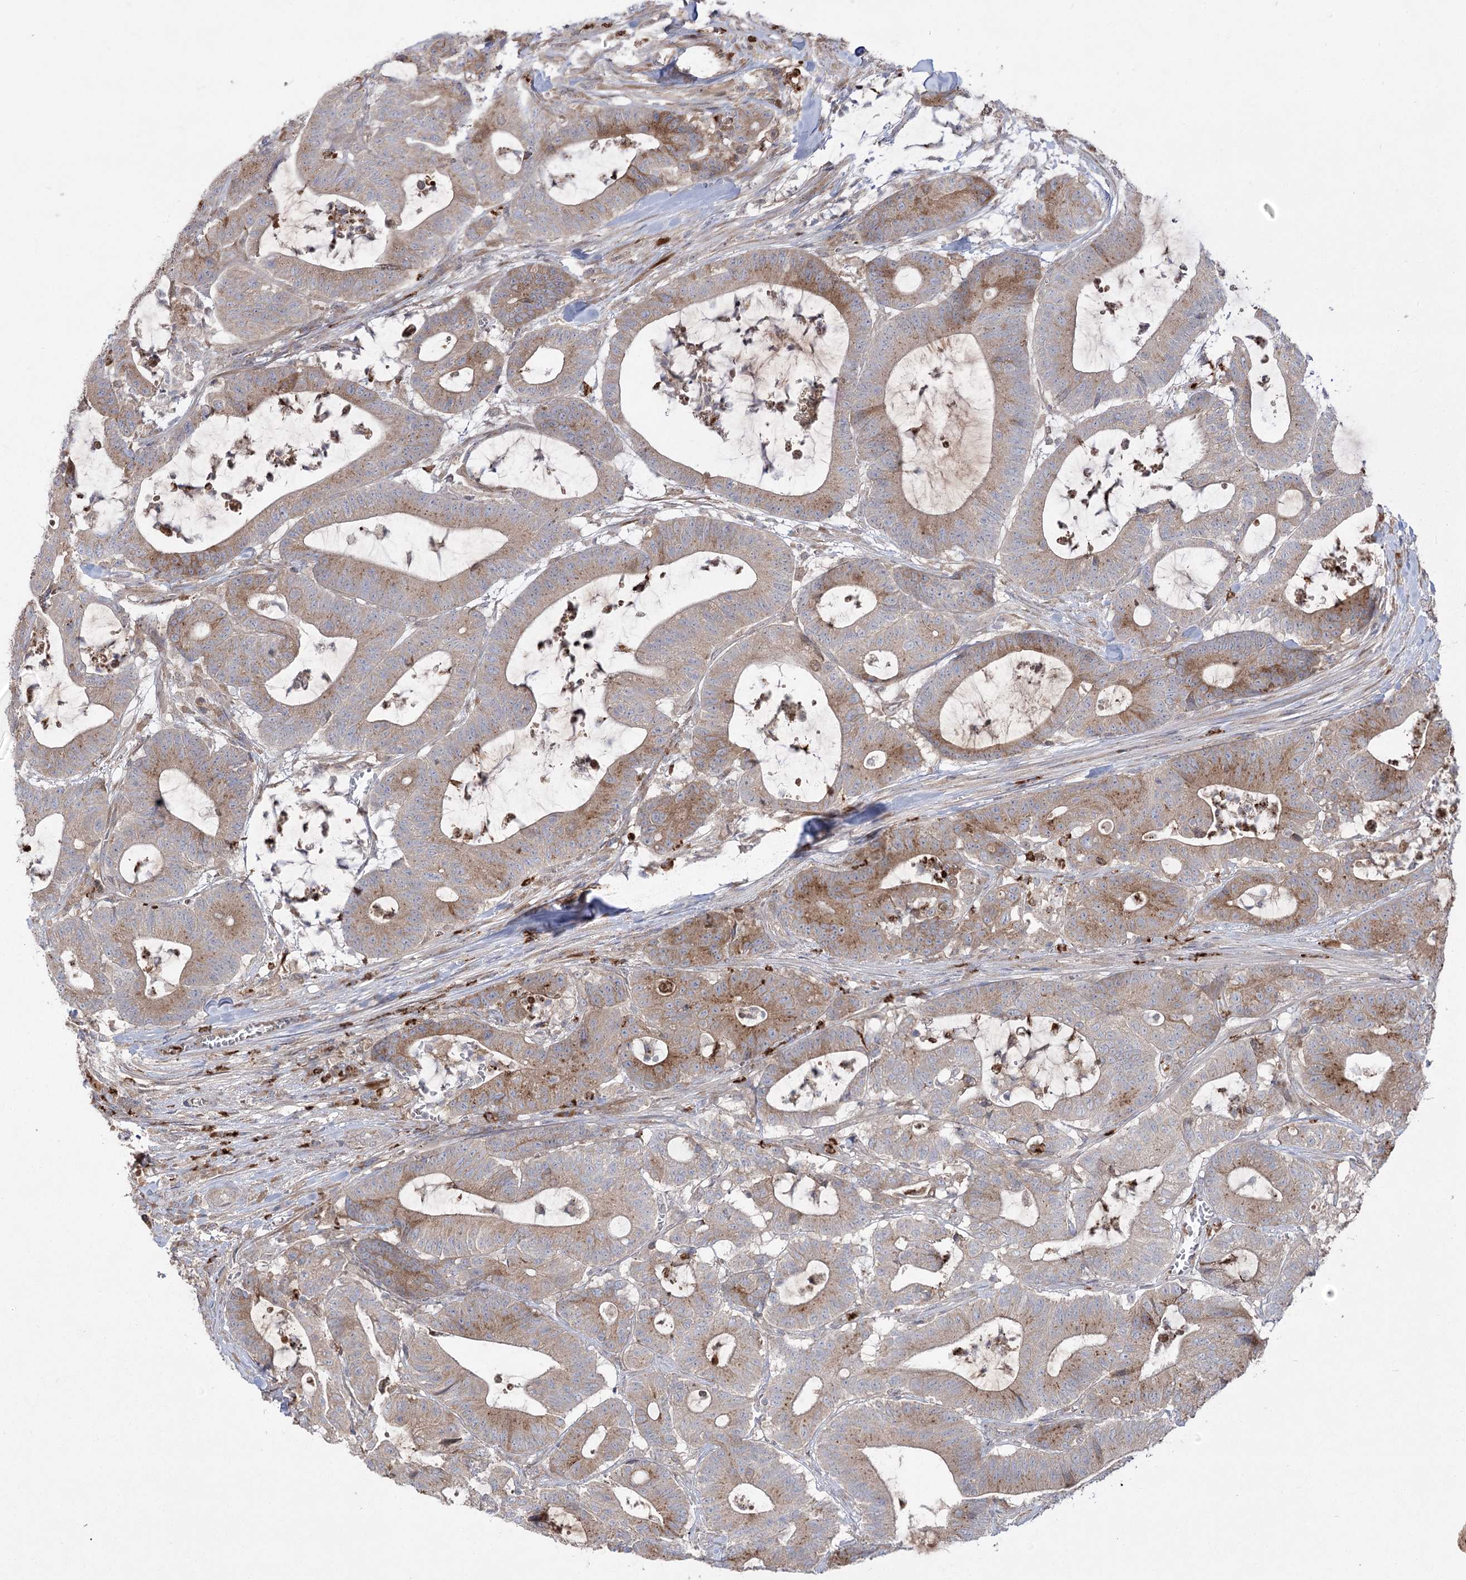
{"staining": {"intensity": "moderate", "quantity": ">75%", "location": "cytoplasmic/membranous"}, "tissue": "colorectal cancer", "cell_type": "Tumor cells", "image_type": "cancer", "snomed": [{"axis": "morphology", "description": "Adenocarcinoma, NOS"}, {"axis": "topography", "description": "Colon"}], "caption": "A photomicrograph of human colorectal adenocarcinoma stained for a protein displays moderate cytoplasmic/membranous brown staining in tumor cells.", "gene": "PLEKHA5", "patient": {"sex": "female", "age": 84}}